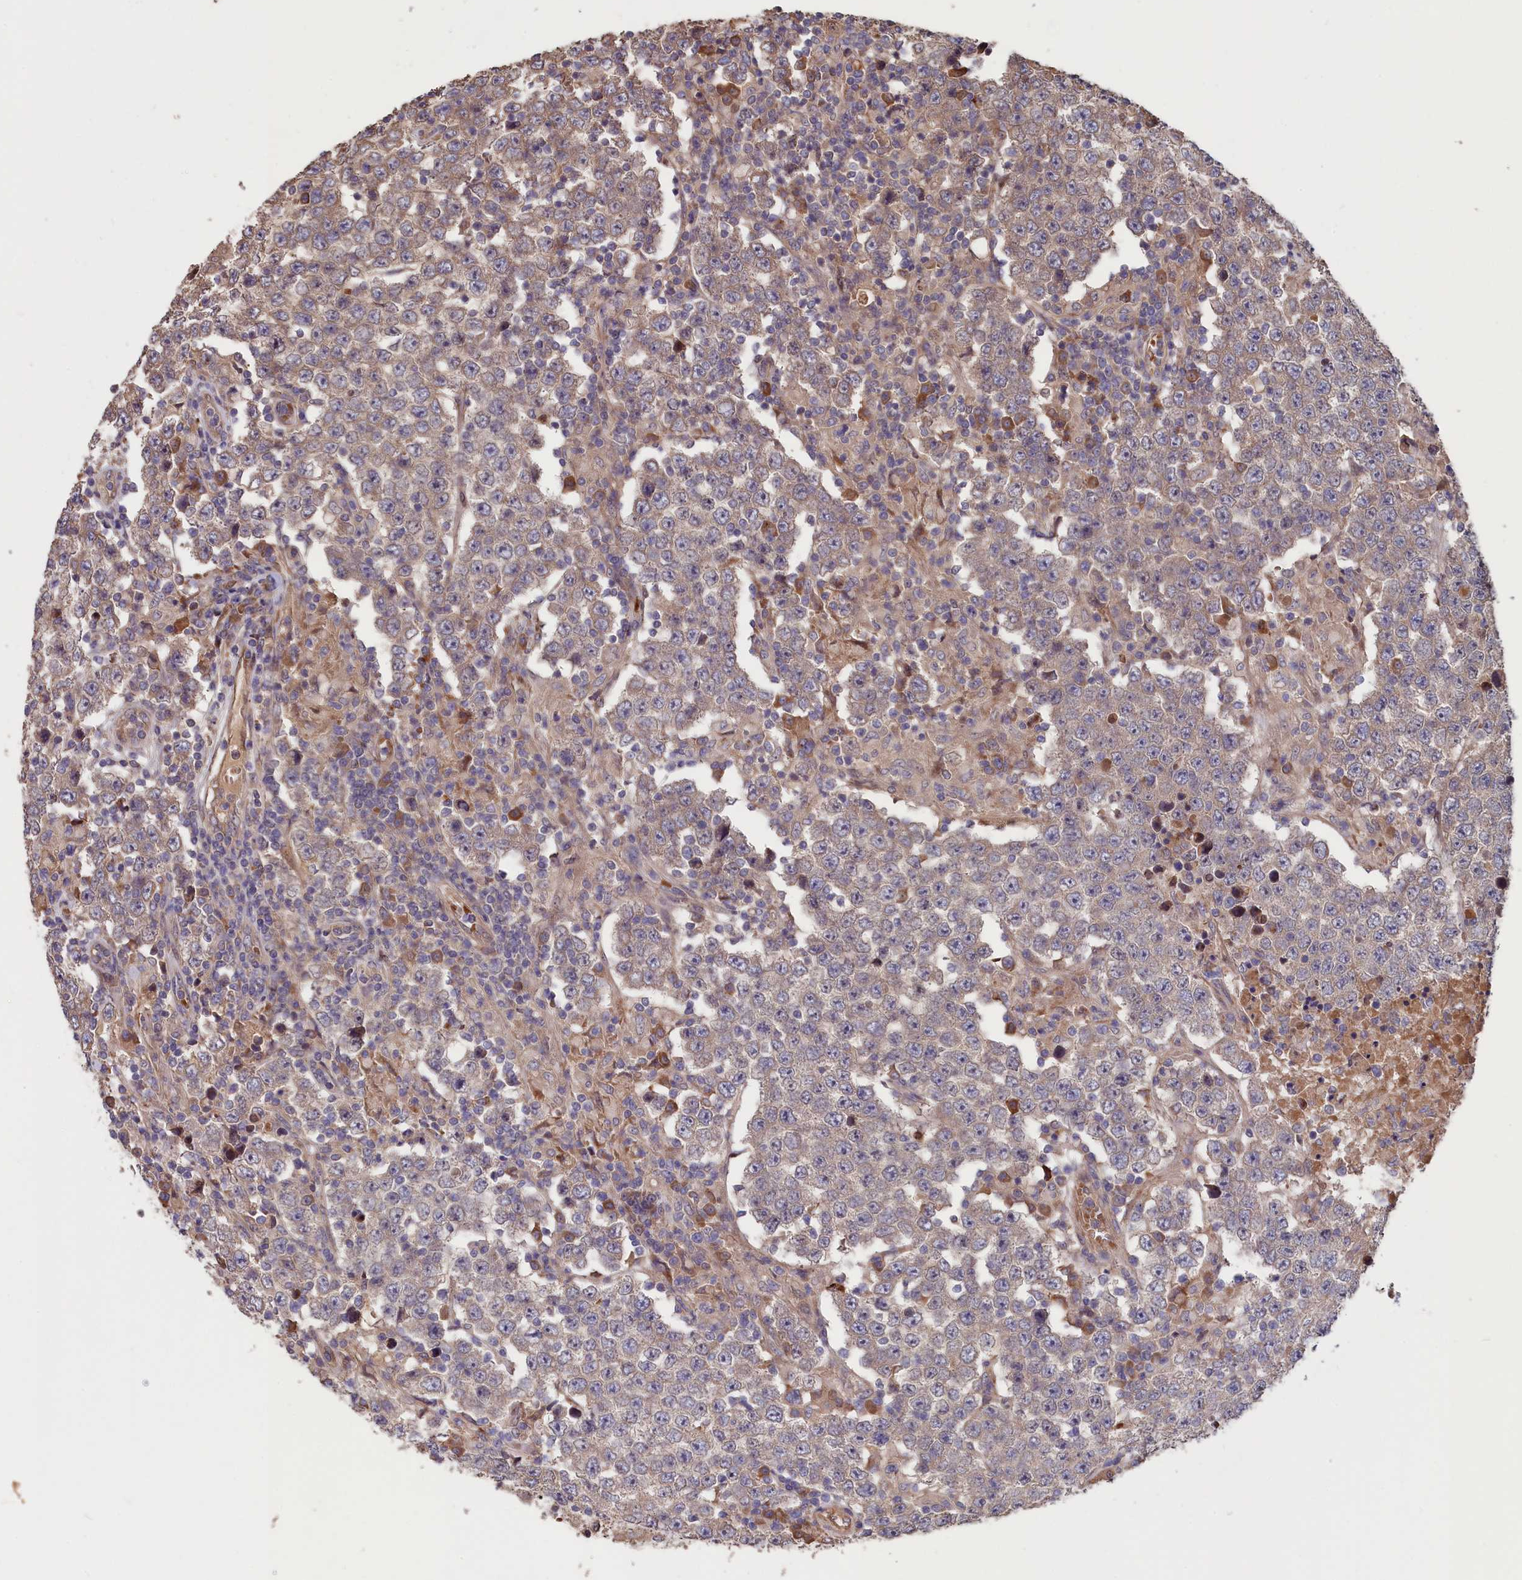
{"staining": {"intensity": "weak", "quantity": "<25%", "location": "cytoplasmic/membranous"}, "tissue": "testis cancer", "cell_type": "Tumor cells", "image_type": "cancer", "snomed": [{"axis": "morphology", "description": "Normal tissue, NOS"}, {"axis": "morphology", "description": "Urothelial carcinoma, High grade"}, {"axis": "morphology", "description": "Seminoma, NOS"}, {"axis": "morphology", "description": "Carcinoma, Embryonal, NOS"}, {"axis": "topography", "description": "Urinary bladder"}, {"axis": "topography", "description": "Testis"}], "caption": "There is no significant staining in tumor cells of testis seminoma.", "gene": "GREB1L", "patient": {"sex": "male", "age": 41}}